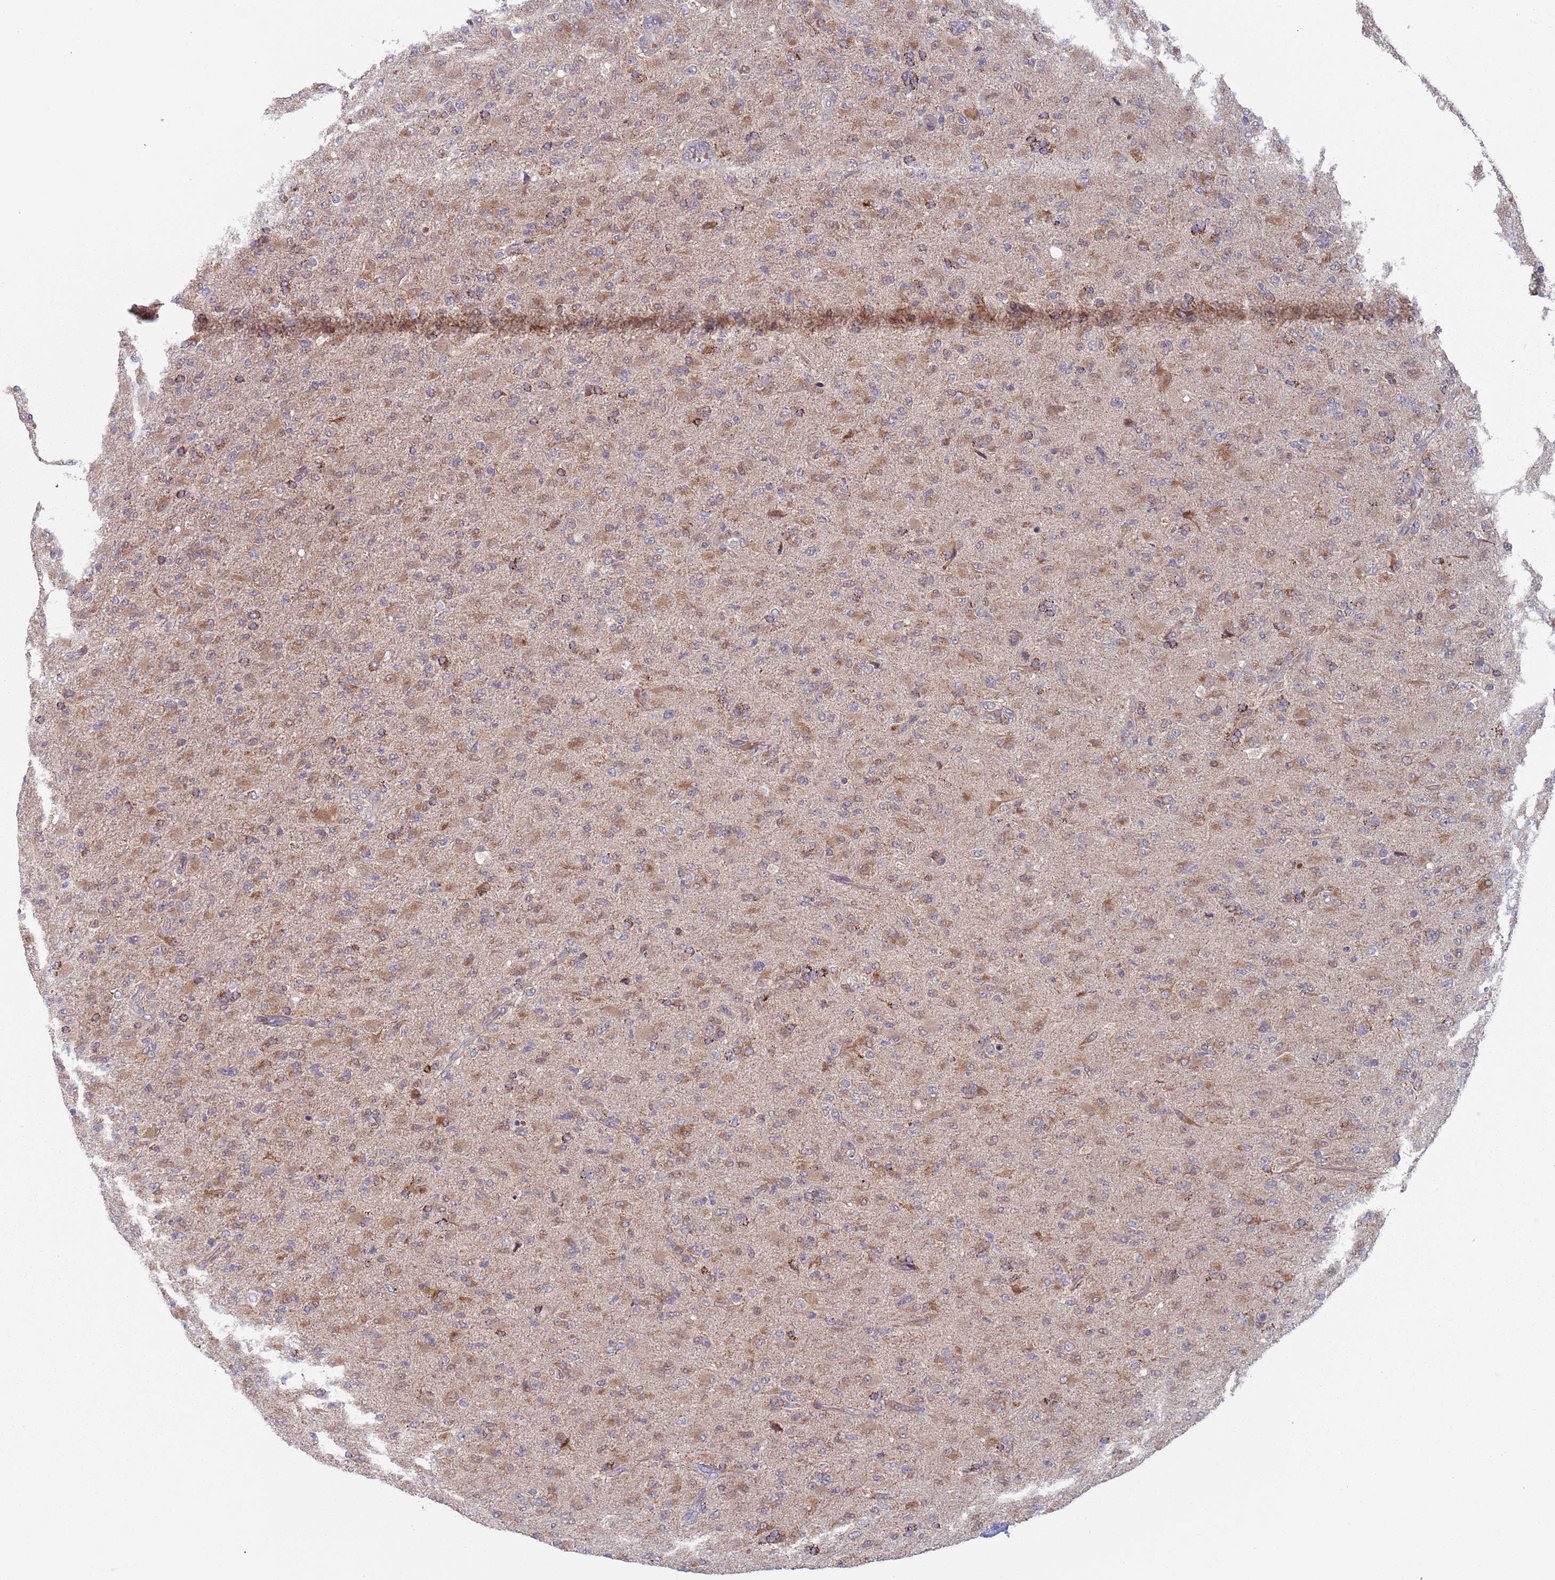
{"staining": {"intensity": "moderate", "quantity": "25%-75%", "location": "cytoplasmic/membranous"}, "tissue": "glioma", "cell_type": "Tumor cells", "image_type": "cancer", "snomed": [{"axis": "morphology", "description": "Glioma, malignant, Low grade"}, {"axis": "topography", "description": "Brain"}], "caption": "Protein staining of malignant glioma (low-grade) tissue exhibits moderate cytoplasmic/membranous positivity in approximately 25%-75% of tumor cells.", "gene": "ZNF140", "patient": {"sex": "male", "age": 65}}